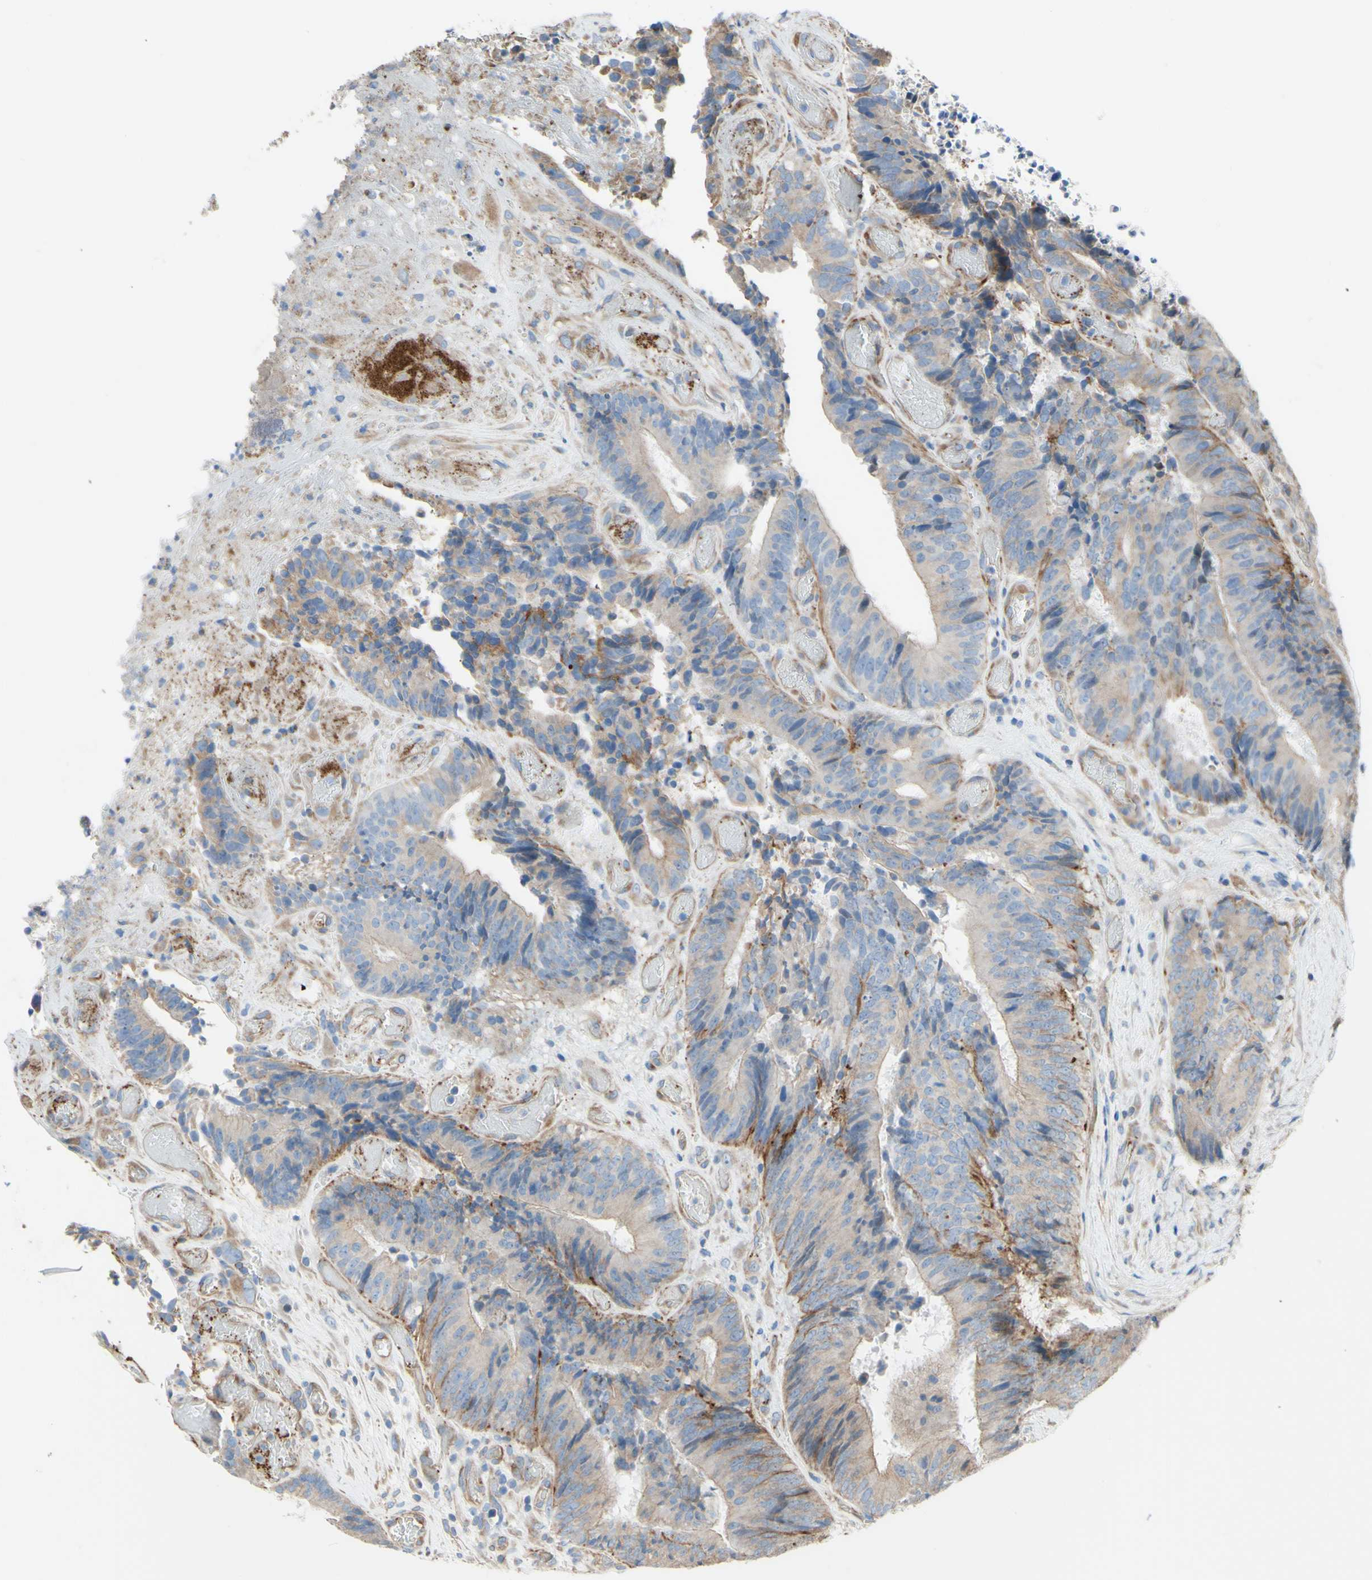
{"staining": {"intensity": "weak", "quantity": ">75%", "location": "cytoplasmic/membranous"}, "tissue": "colorectal cancer", "cell_type": "Tumor cells", "image_type": "cancer", "snomed": [{"axis": "morphology", "description": "Adenocarcinoma, NOS"}, {"axis": "topography", "description": "Rectum"}], "caption": "Adenocarcinoma (colorectal) stained with IHC demonstrates weak cytoplasmic/membranous expression in about >75% of tumor cells. (Stains: DAB in brown, nuclei in blue, Microscopy: brightfield microscopy at high magnification).", "gene": "ENDOD1", "patient": {"sex": "male", "age": 72}}